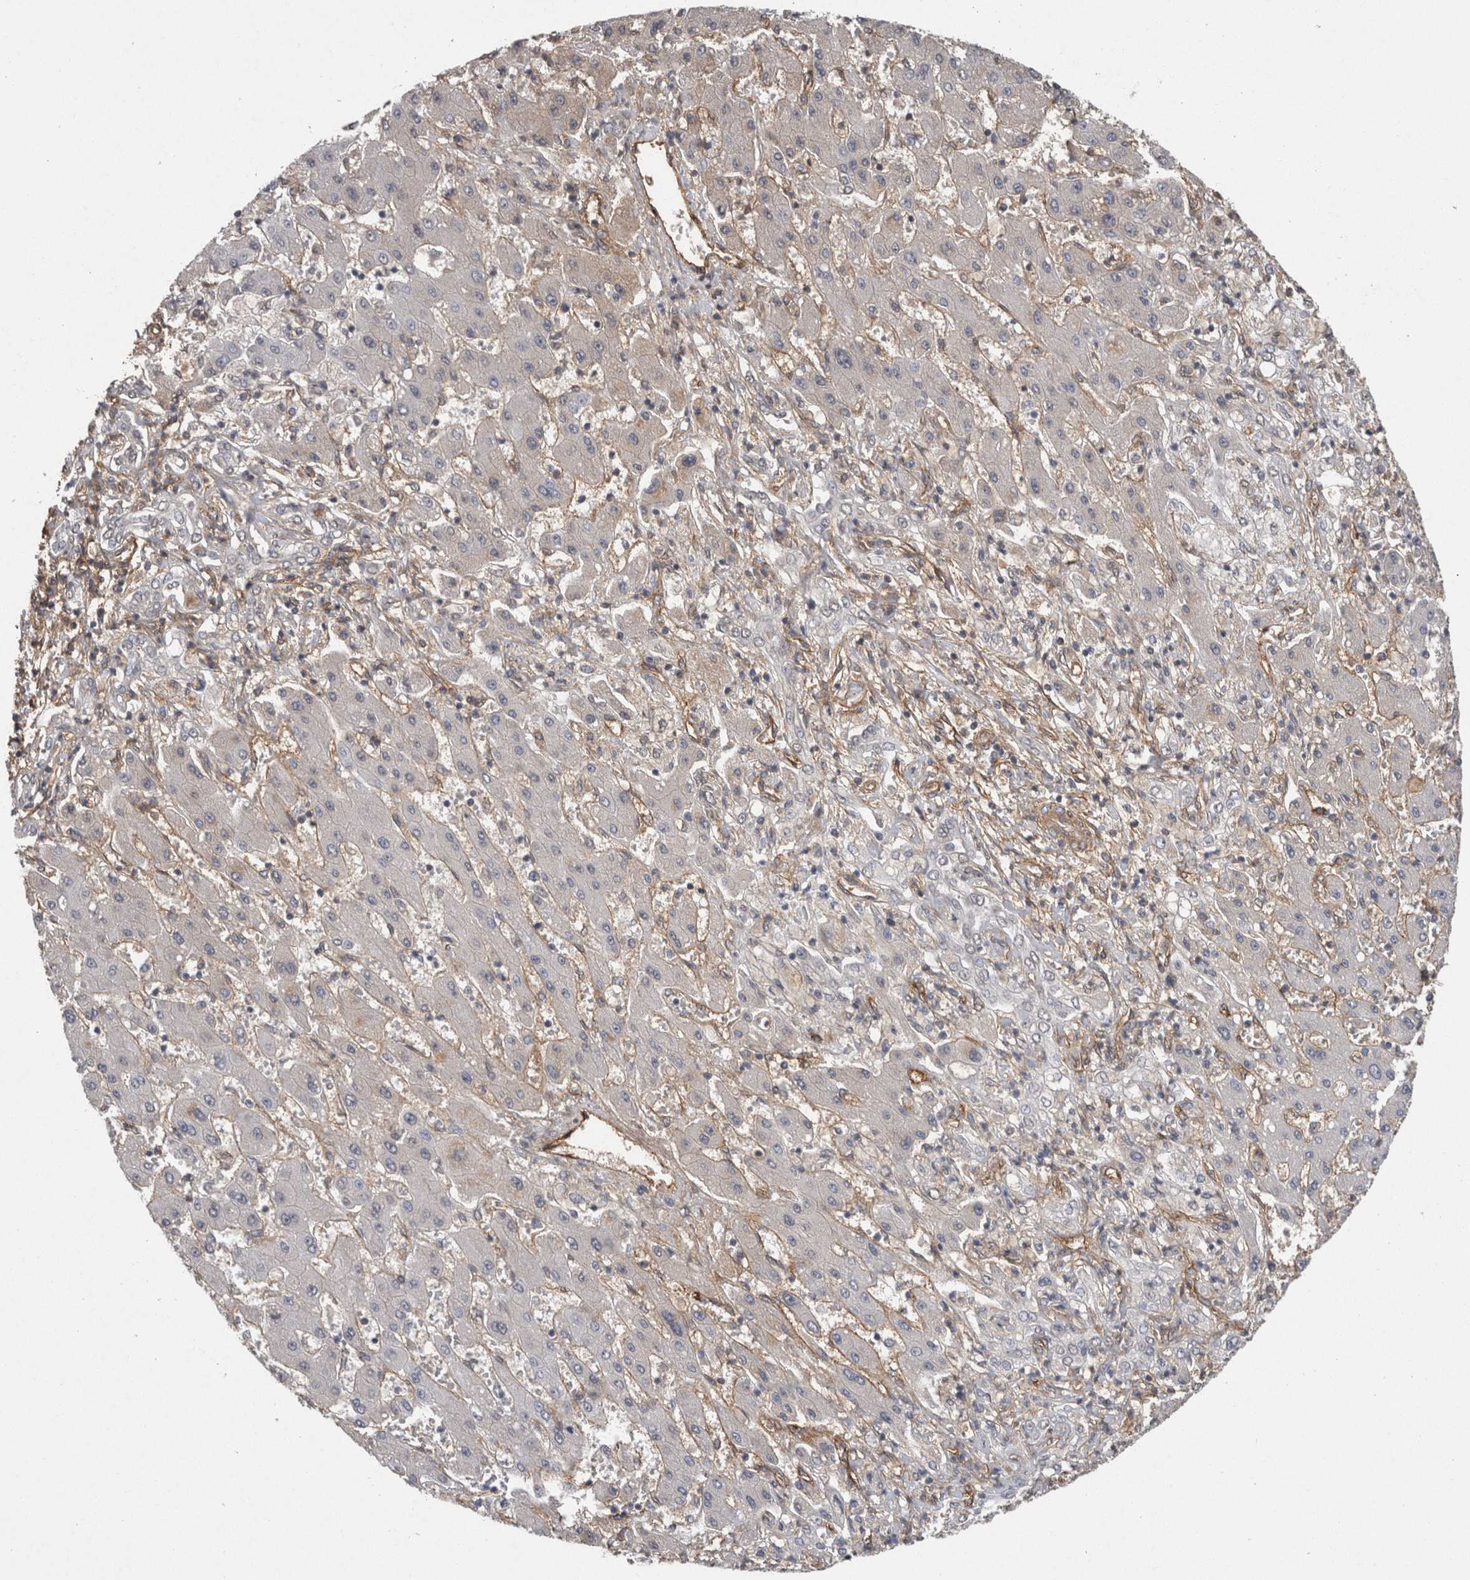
{"staining": {"intensity": "weak", "quantity": "25%-75%", "location": "cytoplasmic/membranous"}, "tissue": "liver cancer", "cell_type": "Tumor cells", "image_type": "cancer", "snomed": [{"axis": "morphology", "description": "Cholangiocarcinoma"}, {"axis": "topography", "description": "Liver"}], "caption": "Immunohistochemical staining of human liver cancer displays weak cytoplasmic/membranous protein positivity in approximately 25%-75% of tumor cells. The staining was performed using DAB, with brown indicating positive protein expression. Nuclei are stained blue with hematoxylin.", "gene": "RECK", "patient": {"sex": "male", "age": 50}}